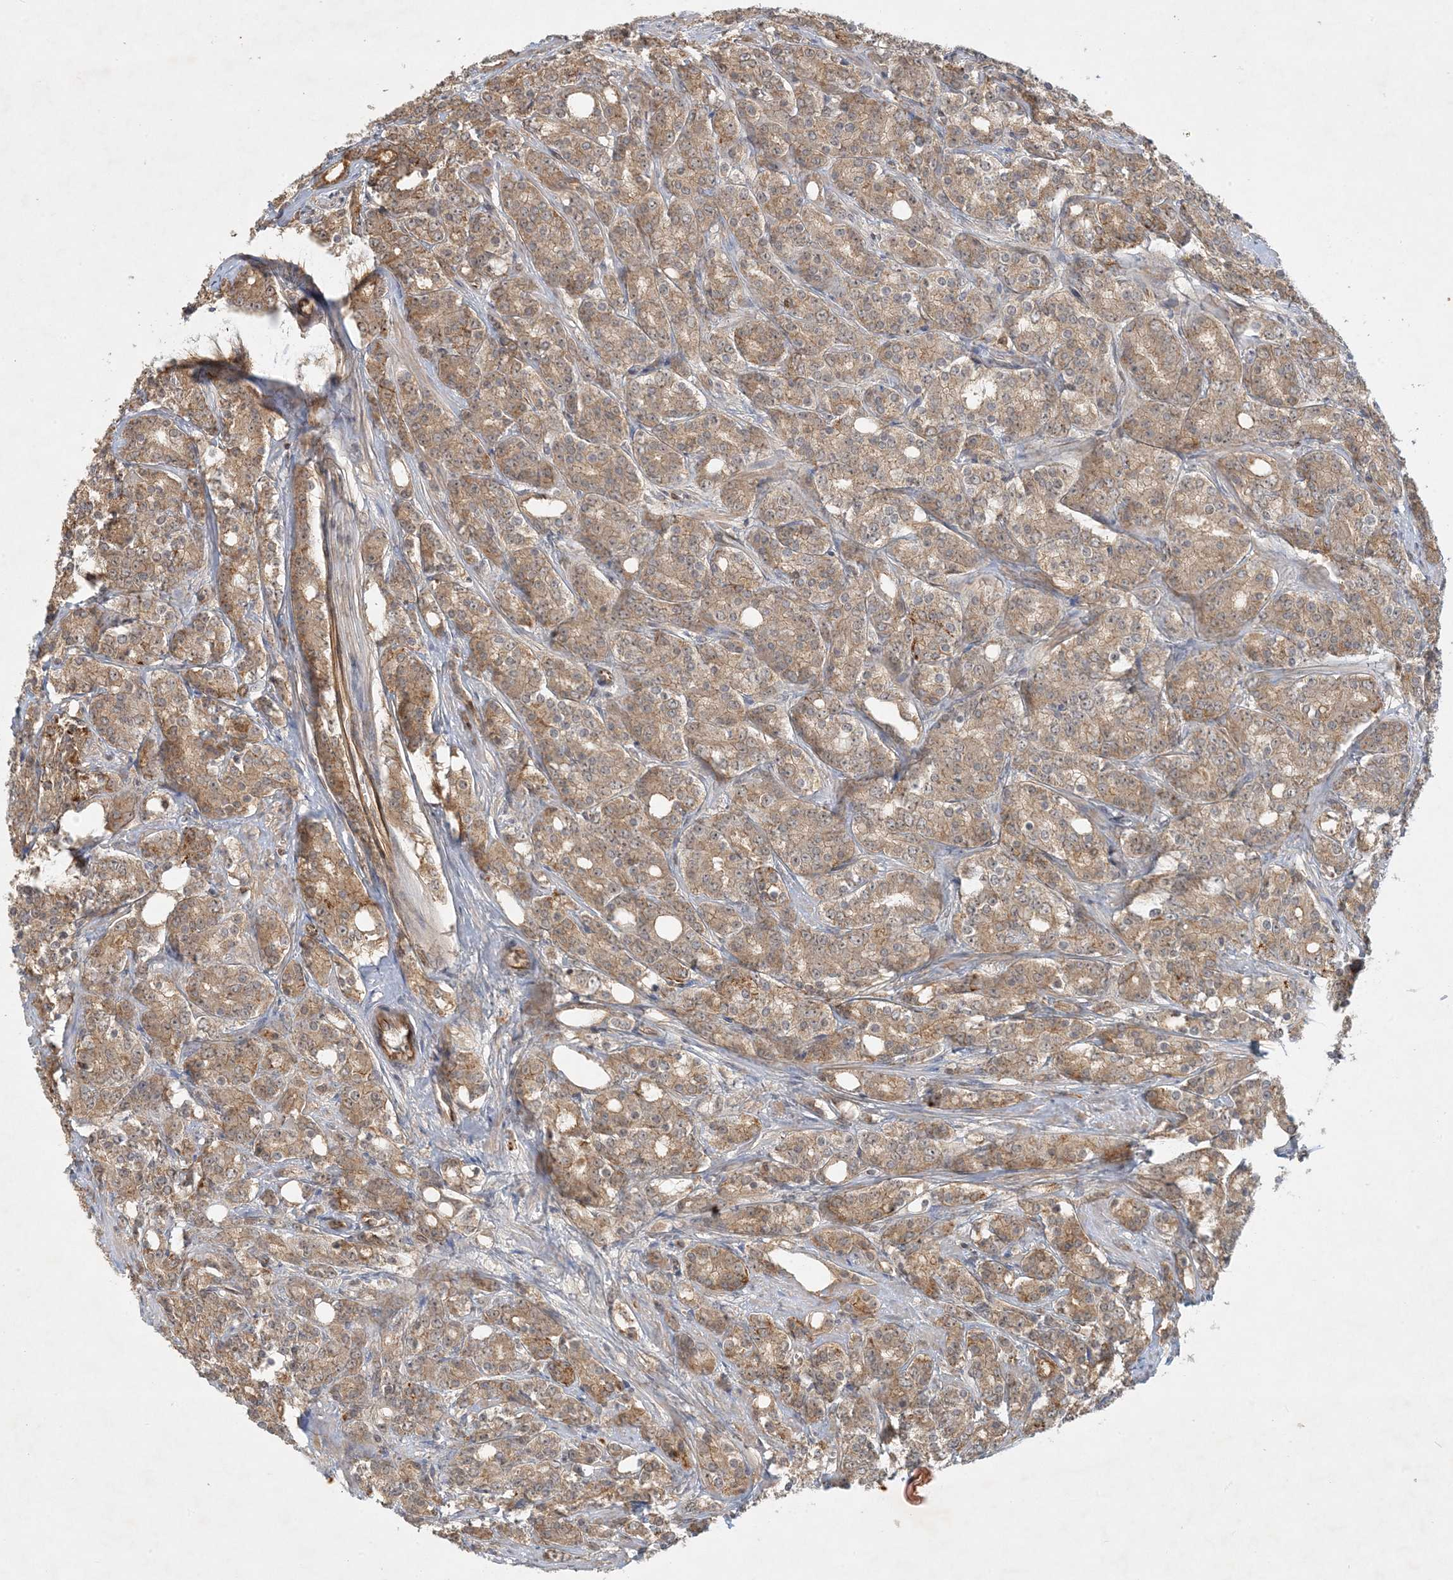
{"staining": {"intensity": "moderate", "quantity": ">75%", "location": "cytoplasmic/membranous"}, "tissue": "prostate cancer", "cell_type": "Tumor cells", "image_type": "cancer", "snomed": [{"axis": "morphology", "description": "Adenocarcinoma, High grade"}, {"axis": "topography", "description": "Prostate"}], "caption": "Immunohistochemical staining of human prostate cancer (high-grade adenocarcinoma) demonstrates medium levels of moderate cytoplasmic/membranous protein expression in approximately >75% of tumor cells.", "gene": "ZCCHC4", "patient": {"sex": "male", "age": 62}}